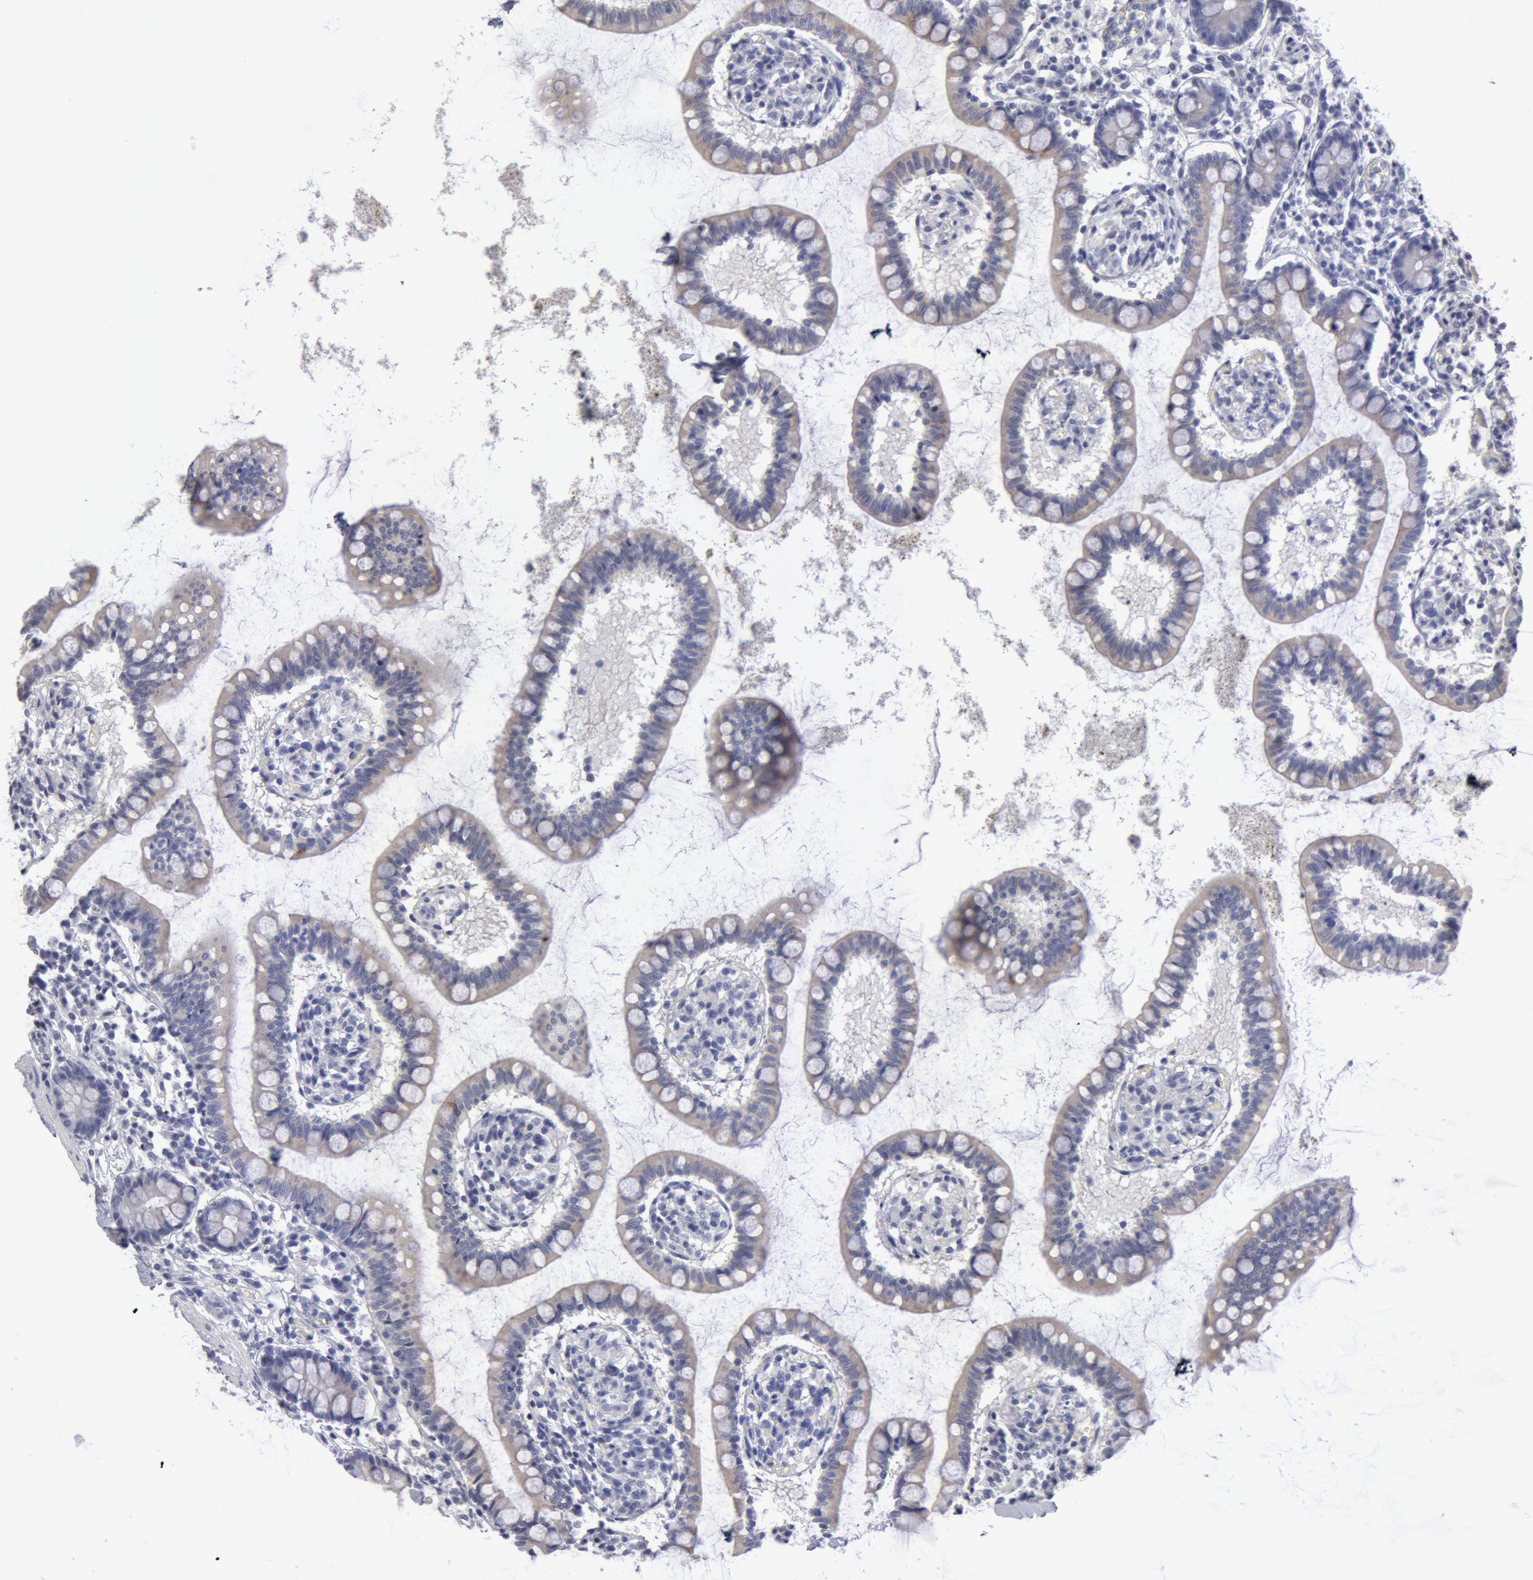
{"staining": {"intensity": "negative", "quantity": "none", "location": "none"}, "tissue": "small intestine", "cell_type": "Glandular cells", "image_type": "normal", "snomed": [{"axis": "morphology", "description": "Normal tissue, NOS"}, {"axis": "topography", "description": "Small intestine"}], "caption": "IHC histopathology image of unremarkable small intestine: small intestine stained with DAB demonstrates no significant protein positivity in glandular cells.", "gene": "SMC1B", "patient": {"sex": "female", "age": 61}}